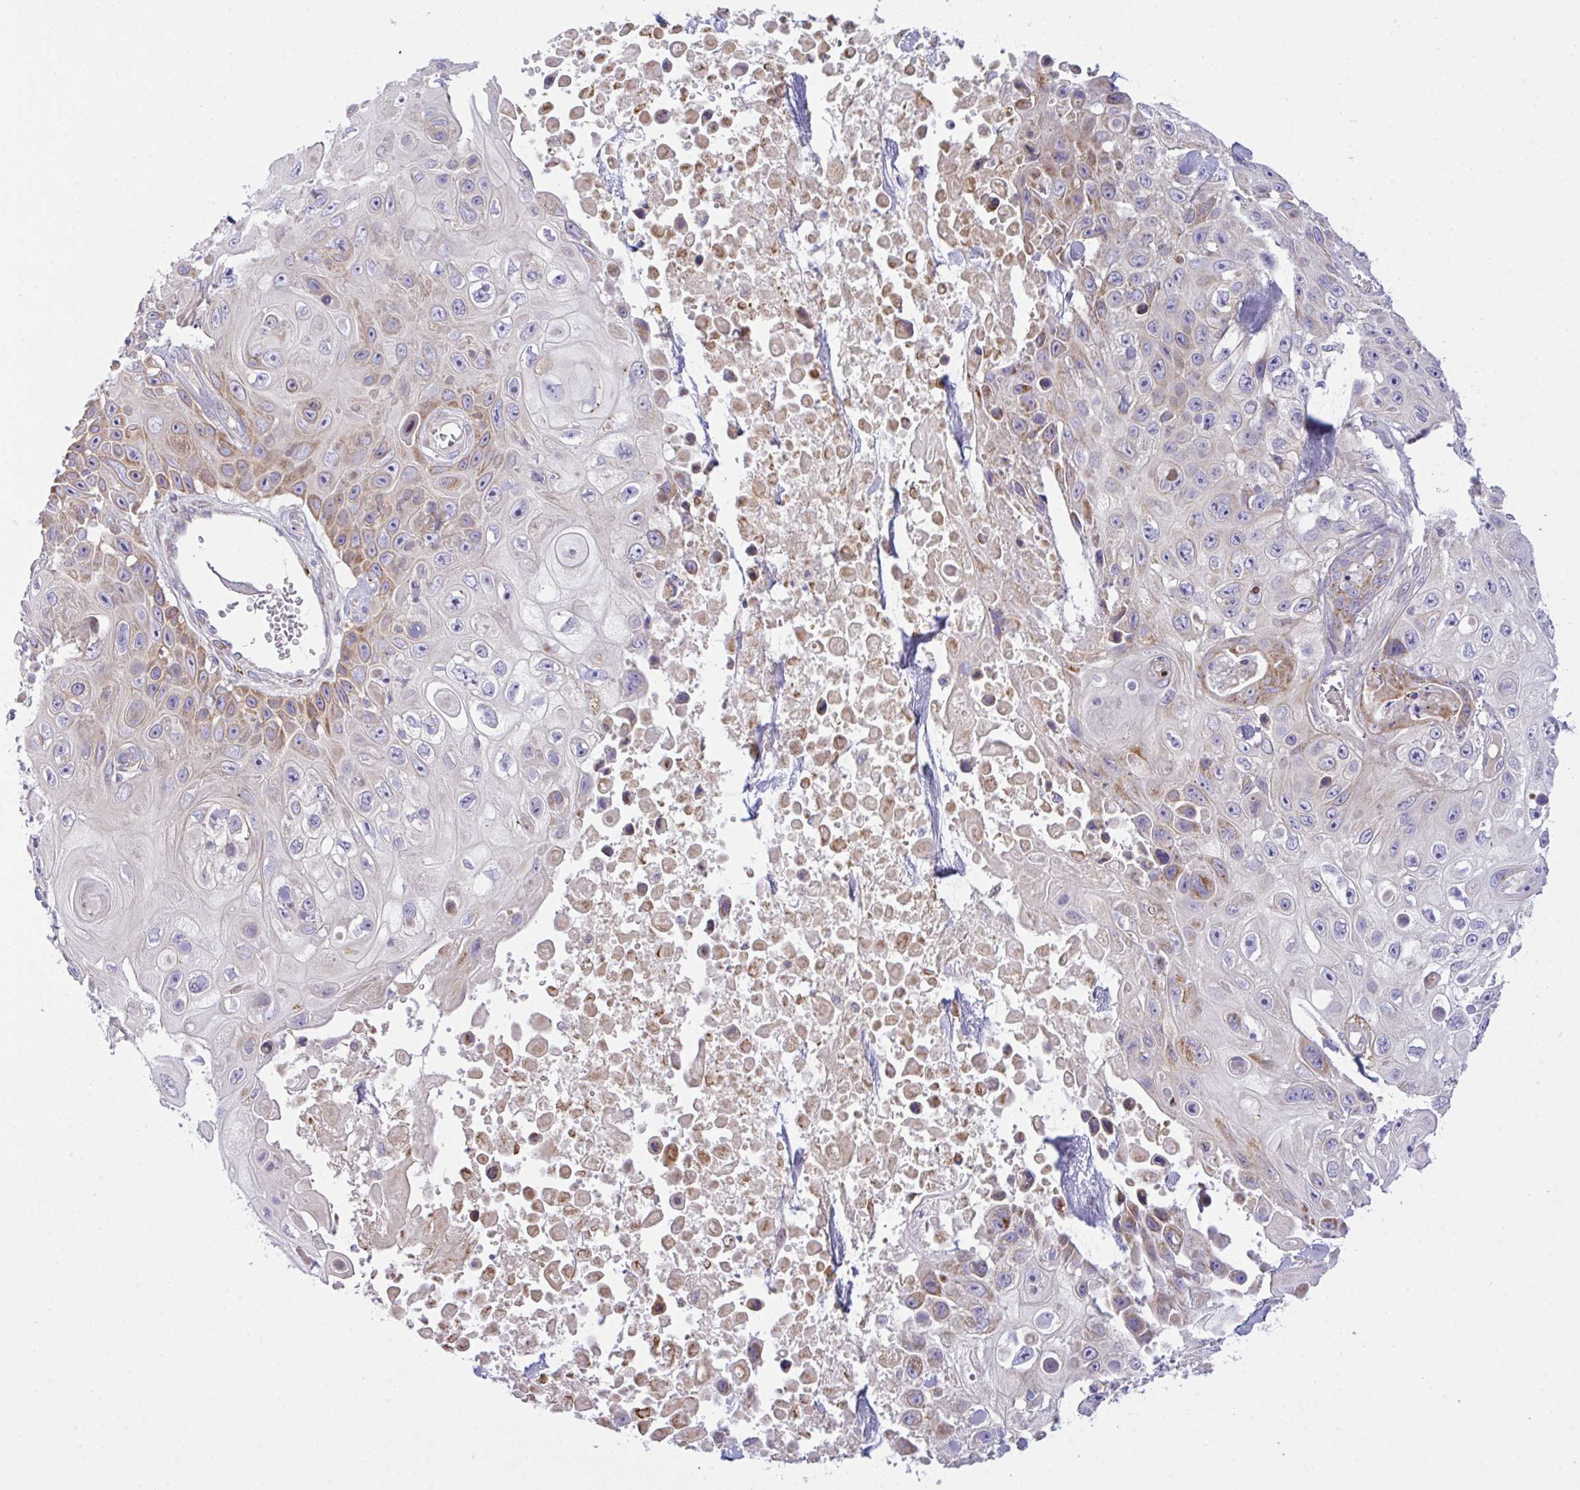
{"staining": {"intensity": "moderate", "quantity": "25%-75%", "location": "cytoplasmic/membranous"}, "tissue": "skin cancer", "cell_type": "Tumor cells", "image_type": "cancer", "snomed": [{"axis": "morphology", "description": "Squamous cell carcinoma, NOS"}, {"axis": "topography", "description": "Skin"}], "caption": "Protein staining of skin cancer tissue exhibits moderate cytoplasmic/membranous staining in approximately 25%-75% of tumor cells. Nuclei are stained in blue.", "gene": "CHDH", "patient": {"sex": "male", "age": 82}}